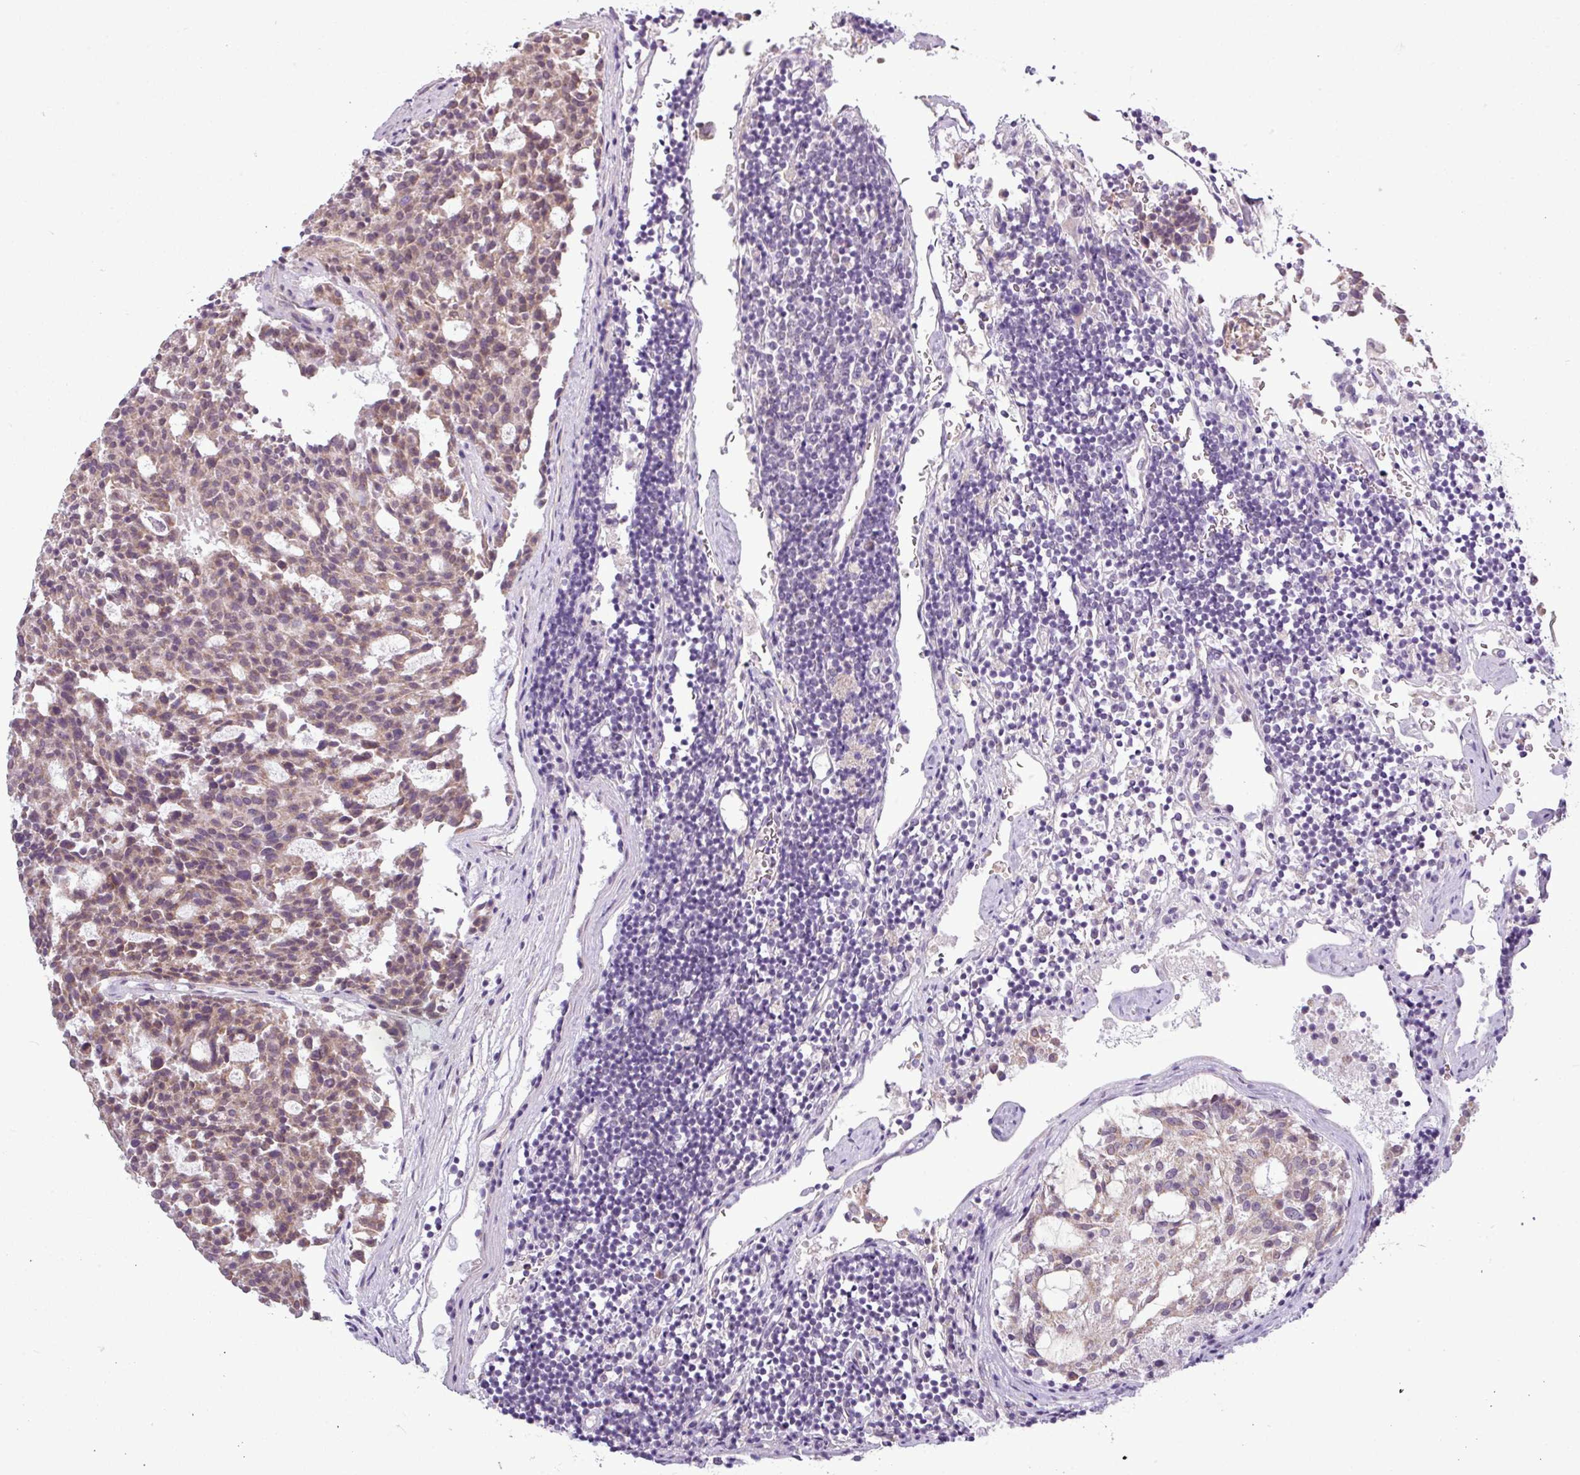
{"staining": {"intensity": "moderate", "quantity": ">75%", "location": "cytoplasmic/membranous"}, "tissue": "carcinoid", "cell_type": "Tumor cells", "image_type": "cancer", "snomed": [{"axis": "morphology", "description": "Carcinoid, malignant, NOS"}, {"axis": "topography", "description": "Pancreas"}], "caption": "High-power microscopy captured an immunohistochemistry micrograph of carcinoid (malignant), revealing moderate cytoplasmic/membranous expression in approximately >75% of tumor cells. Ihc stains the protein of interest in brown and the nuclei are stained blue.", "gene": "ZNF217", "patient": {"sex": "female", "age": 54}}